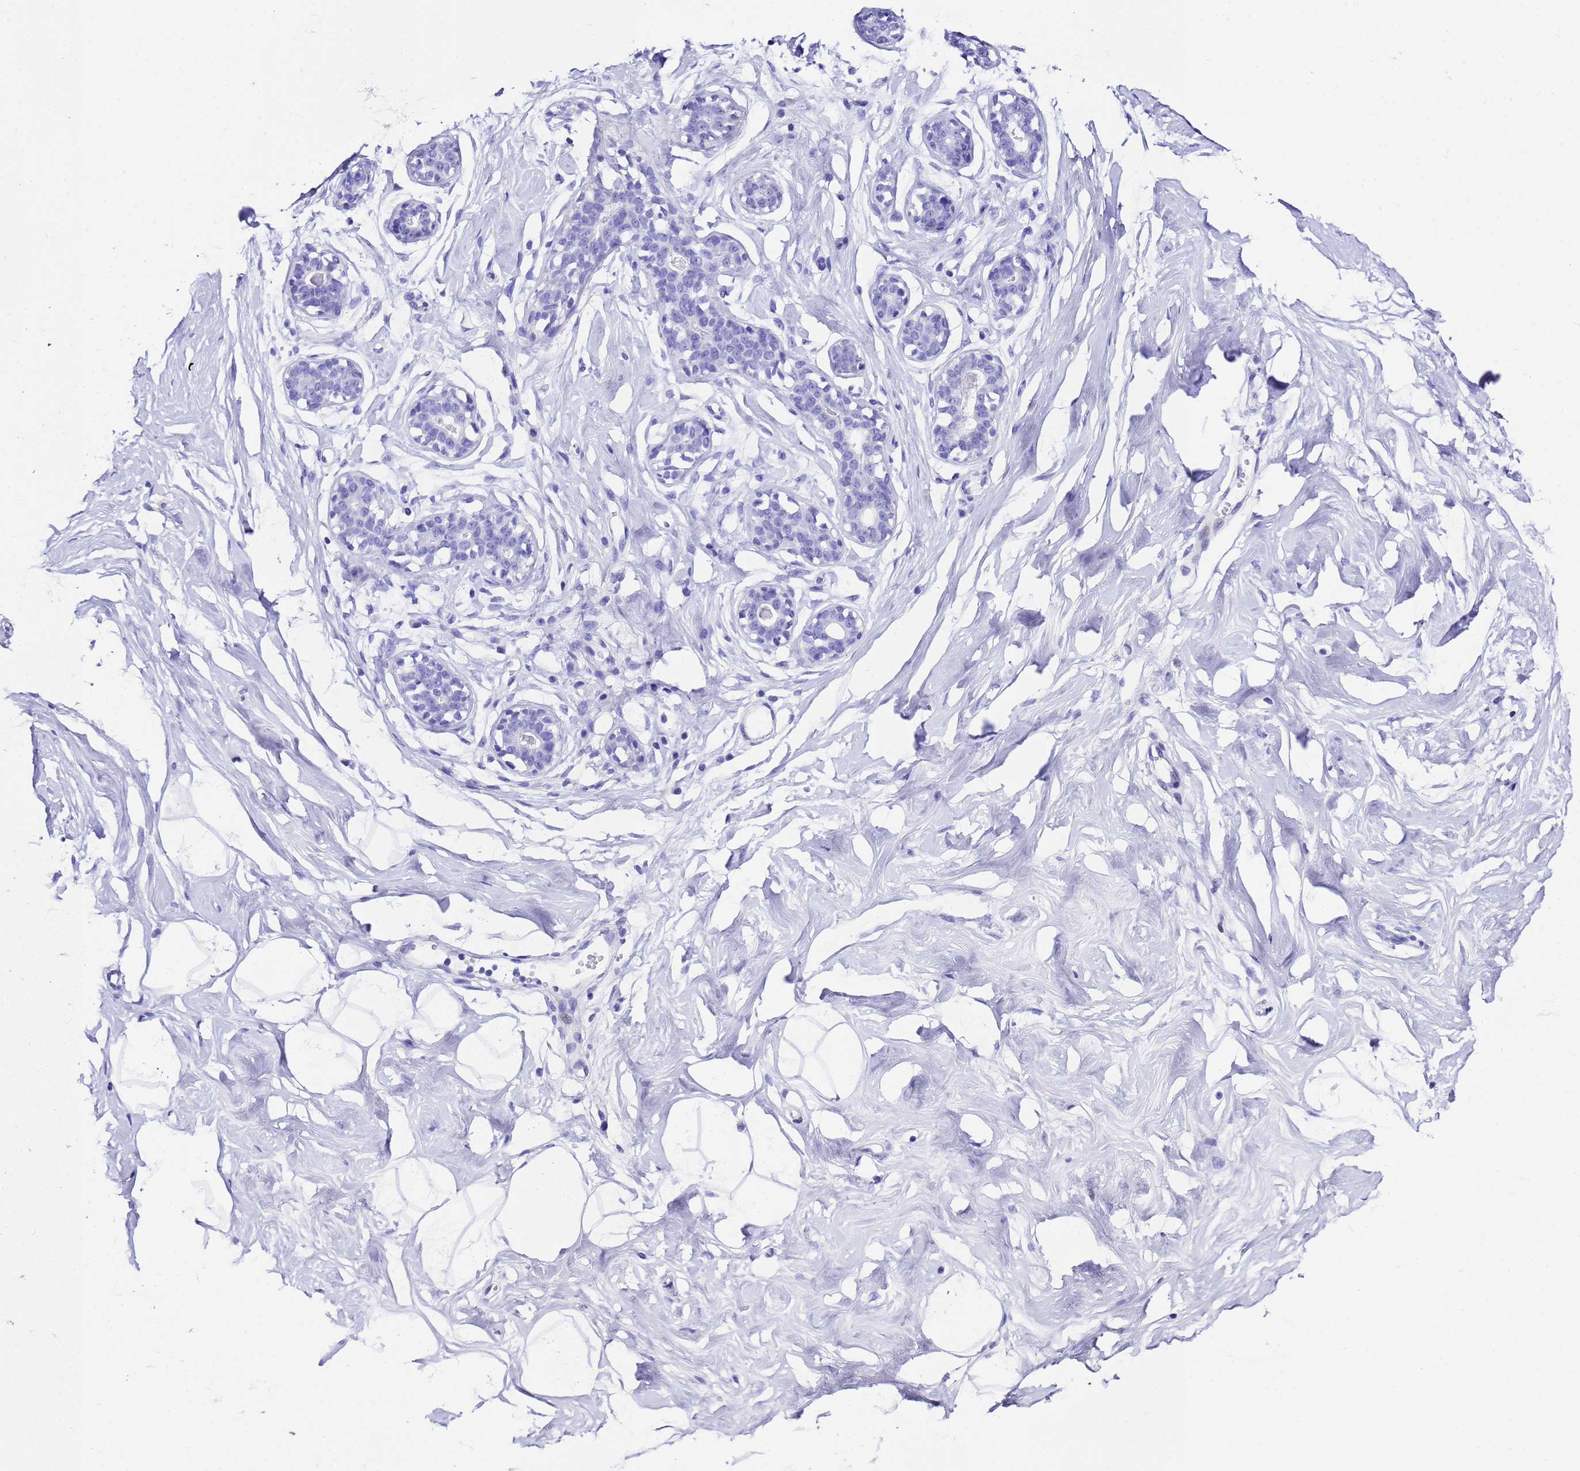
{"staining": {"intensity": "negative", "quantity": "none", "location": "none"}, "tissue": "breast", "cell_type": "Adipocytes", "image_type": "normal", "snomed": [{"axis": "morphology", "description": "Normal tissue, NOS"}, {"axis": "morphology", "description": "Adenoma, NOS"}, {"axis": "topography", "description": "Breast"}], "caption": "Protein analysis of normal breast demonstrates no significant staining in adipocytes.", "gene": "UGT2A1", "patient": {"sex": "female", "age": 23}}